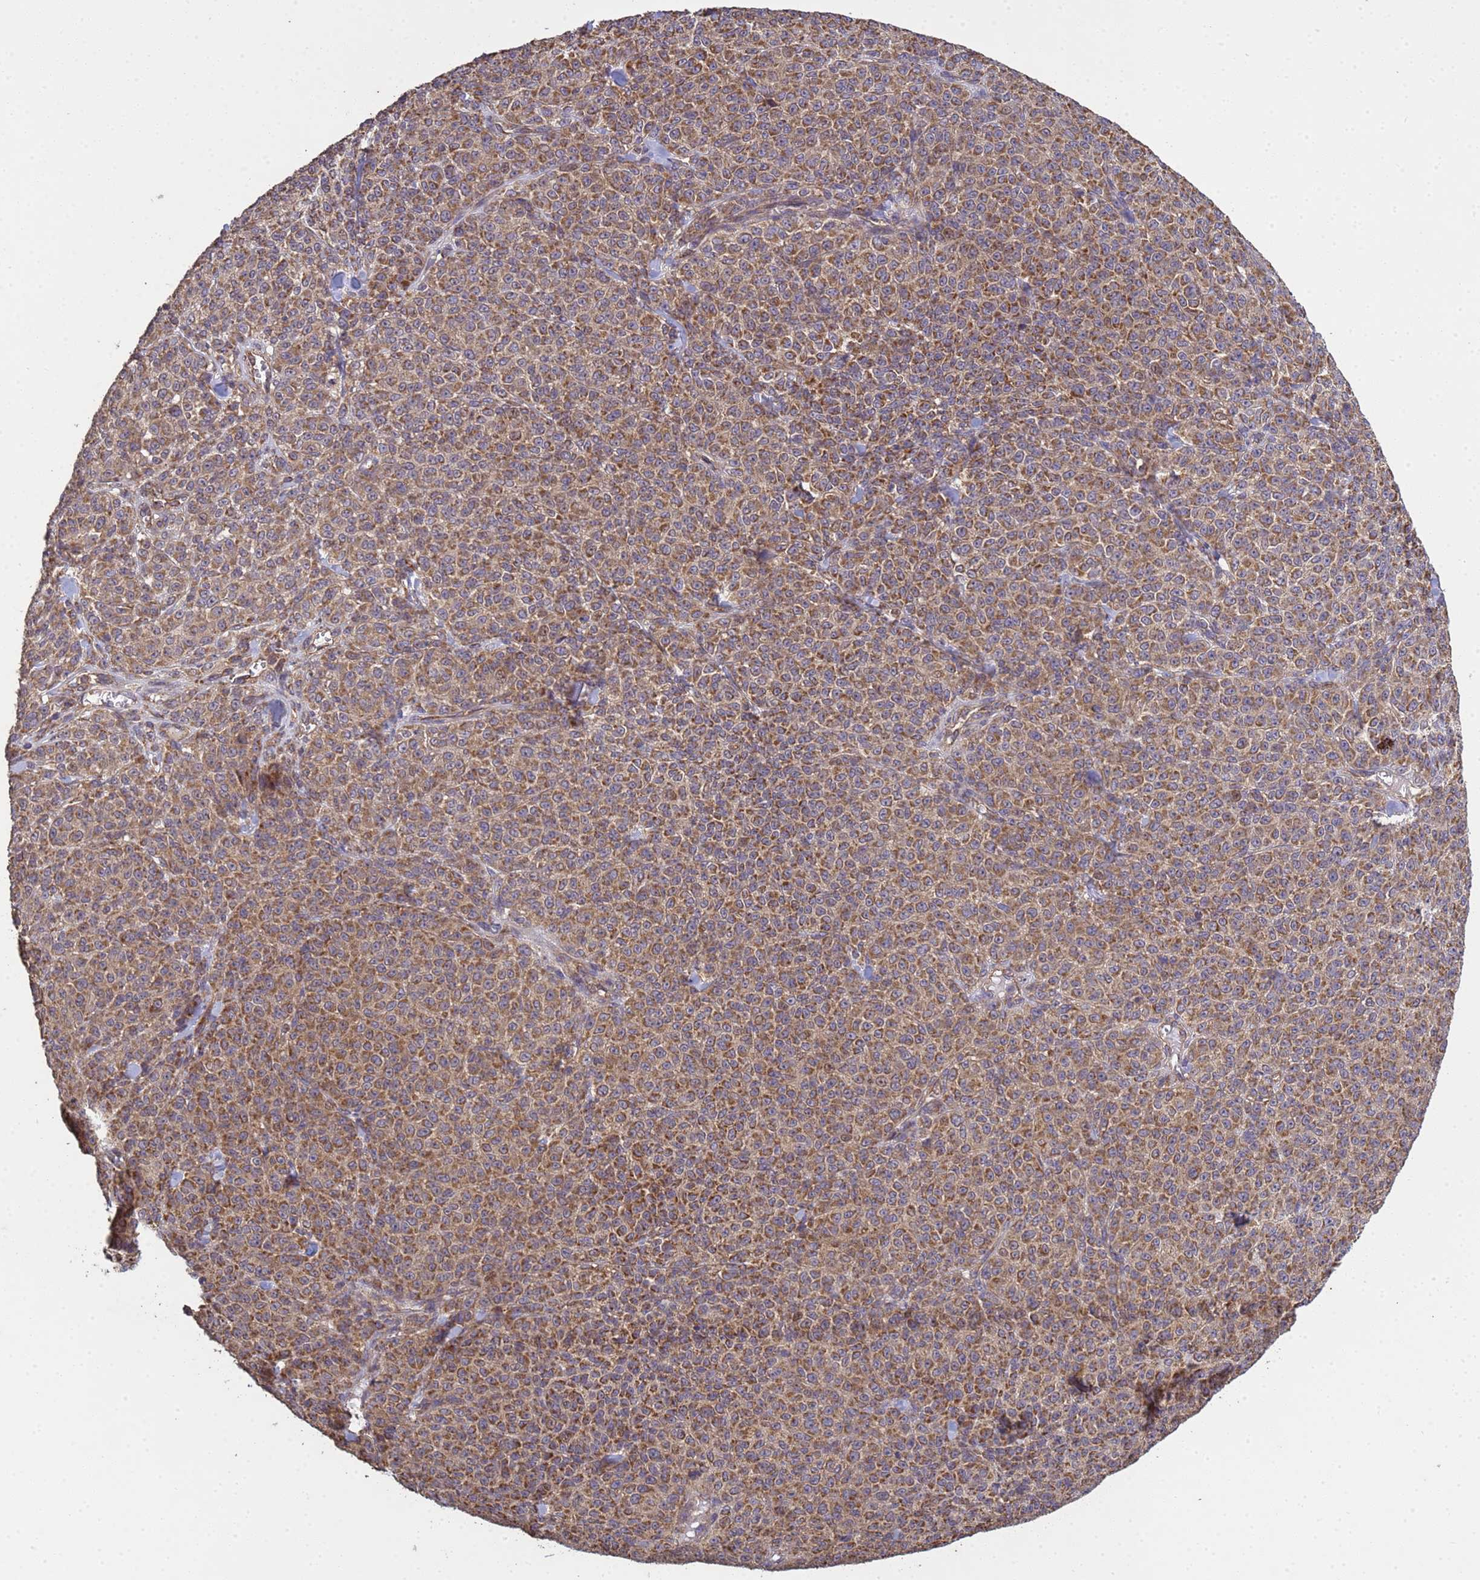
{"staining": {"intensity": "moderate", "quantity": ">75%", "location": "cytoplasmic/membranous"}, "tissue": "melanoma", "cell_type": "Tumor cells", "image_type": "cancer", "snomed": [{"axis": "morphology", "description": "Normal tissue, NOS"}, {"axis": "morphology", "description": "Malignant melanoma, NOS"}, {"axis": "topography", "description": "Skin"}], "caption": "High-magnification brightfield microscopy of melanoma stained with DAB (brown) and counterstained with hematoxylin (blue). tumor cells exhibit moderate cytoplasmic/membranous staining is present in about>75% of cells. (IHC, brightfield microscopy, high magnification).", "gene": "P2RX7", "patient": {"sex": "female", "age": 34}}